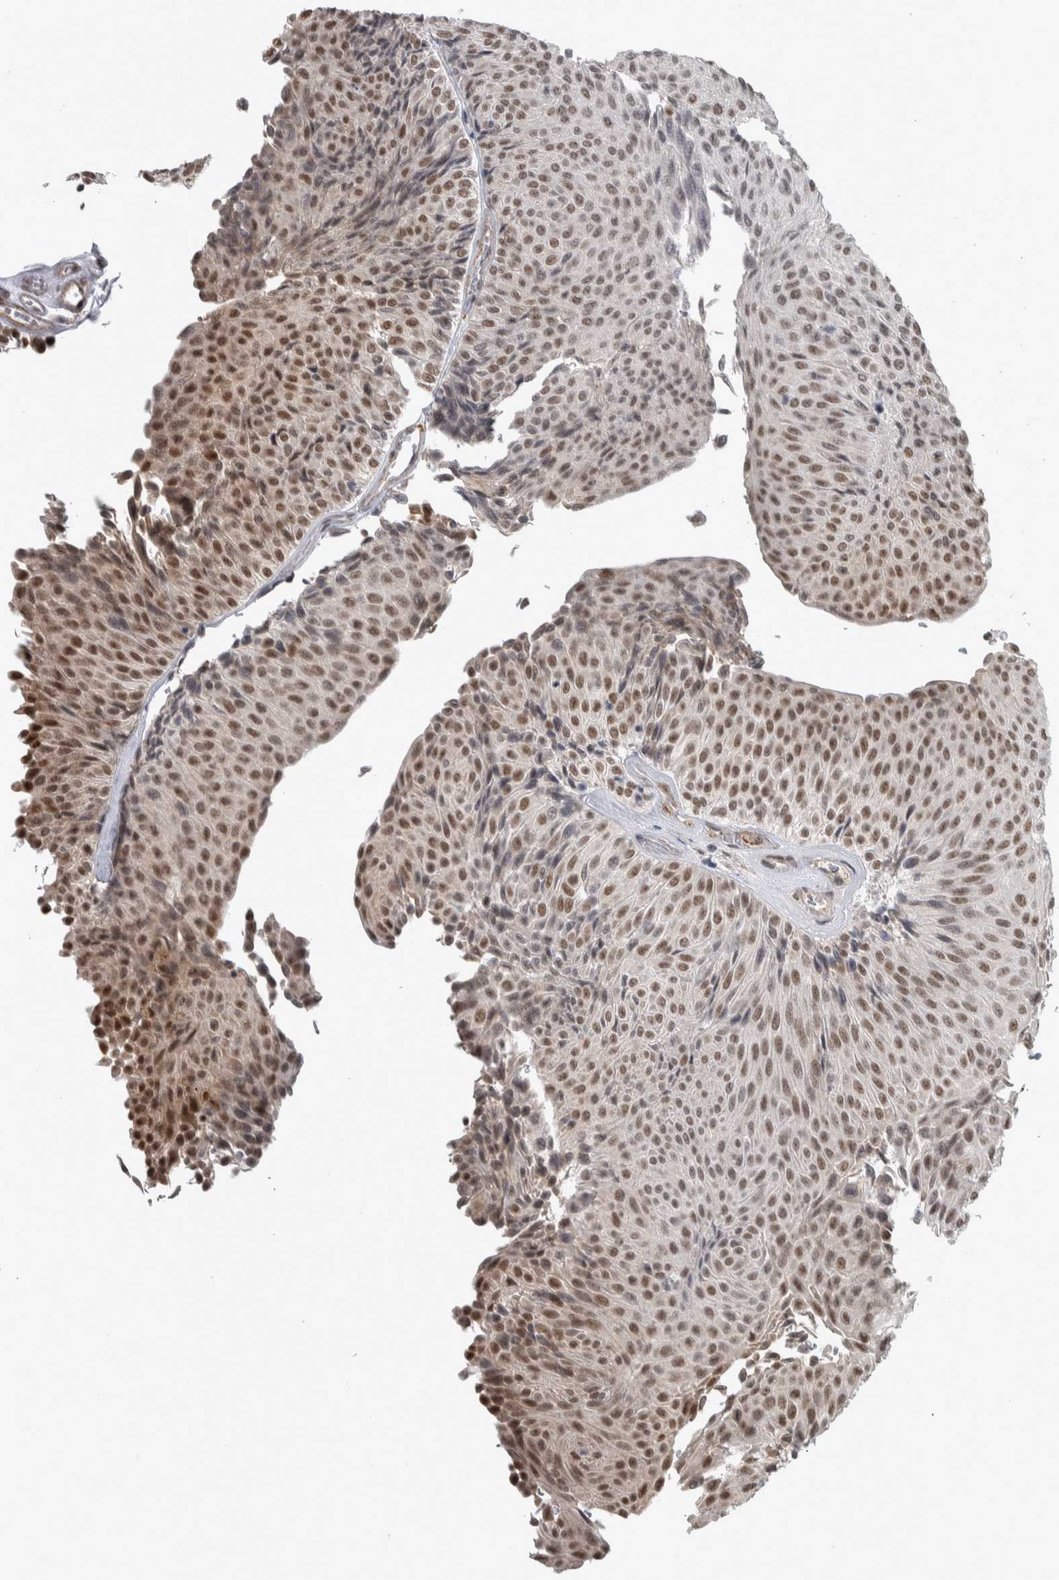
{"staining": {"intensity": "moderate", "quantity": ">75%", "location": "nuclear"}, "tissue": "urothelial cancer", "cell_type": "Tumor cells", "image_type": "cancer", "snomed": [{"axis": "morphology", "description": "Urothelial carcinoma, Low grade"}, {"axis": "topography", "description": "Urinary bladder"}], "caption": "This photomicrograph demonstrates IHC staining of human urothelial cancer, with medium moderate nuclear staining in approximately >75% of tumor cells.", "gene": "DDX42", "patient": {"sex": "male", "age": 78}}